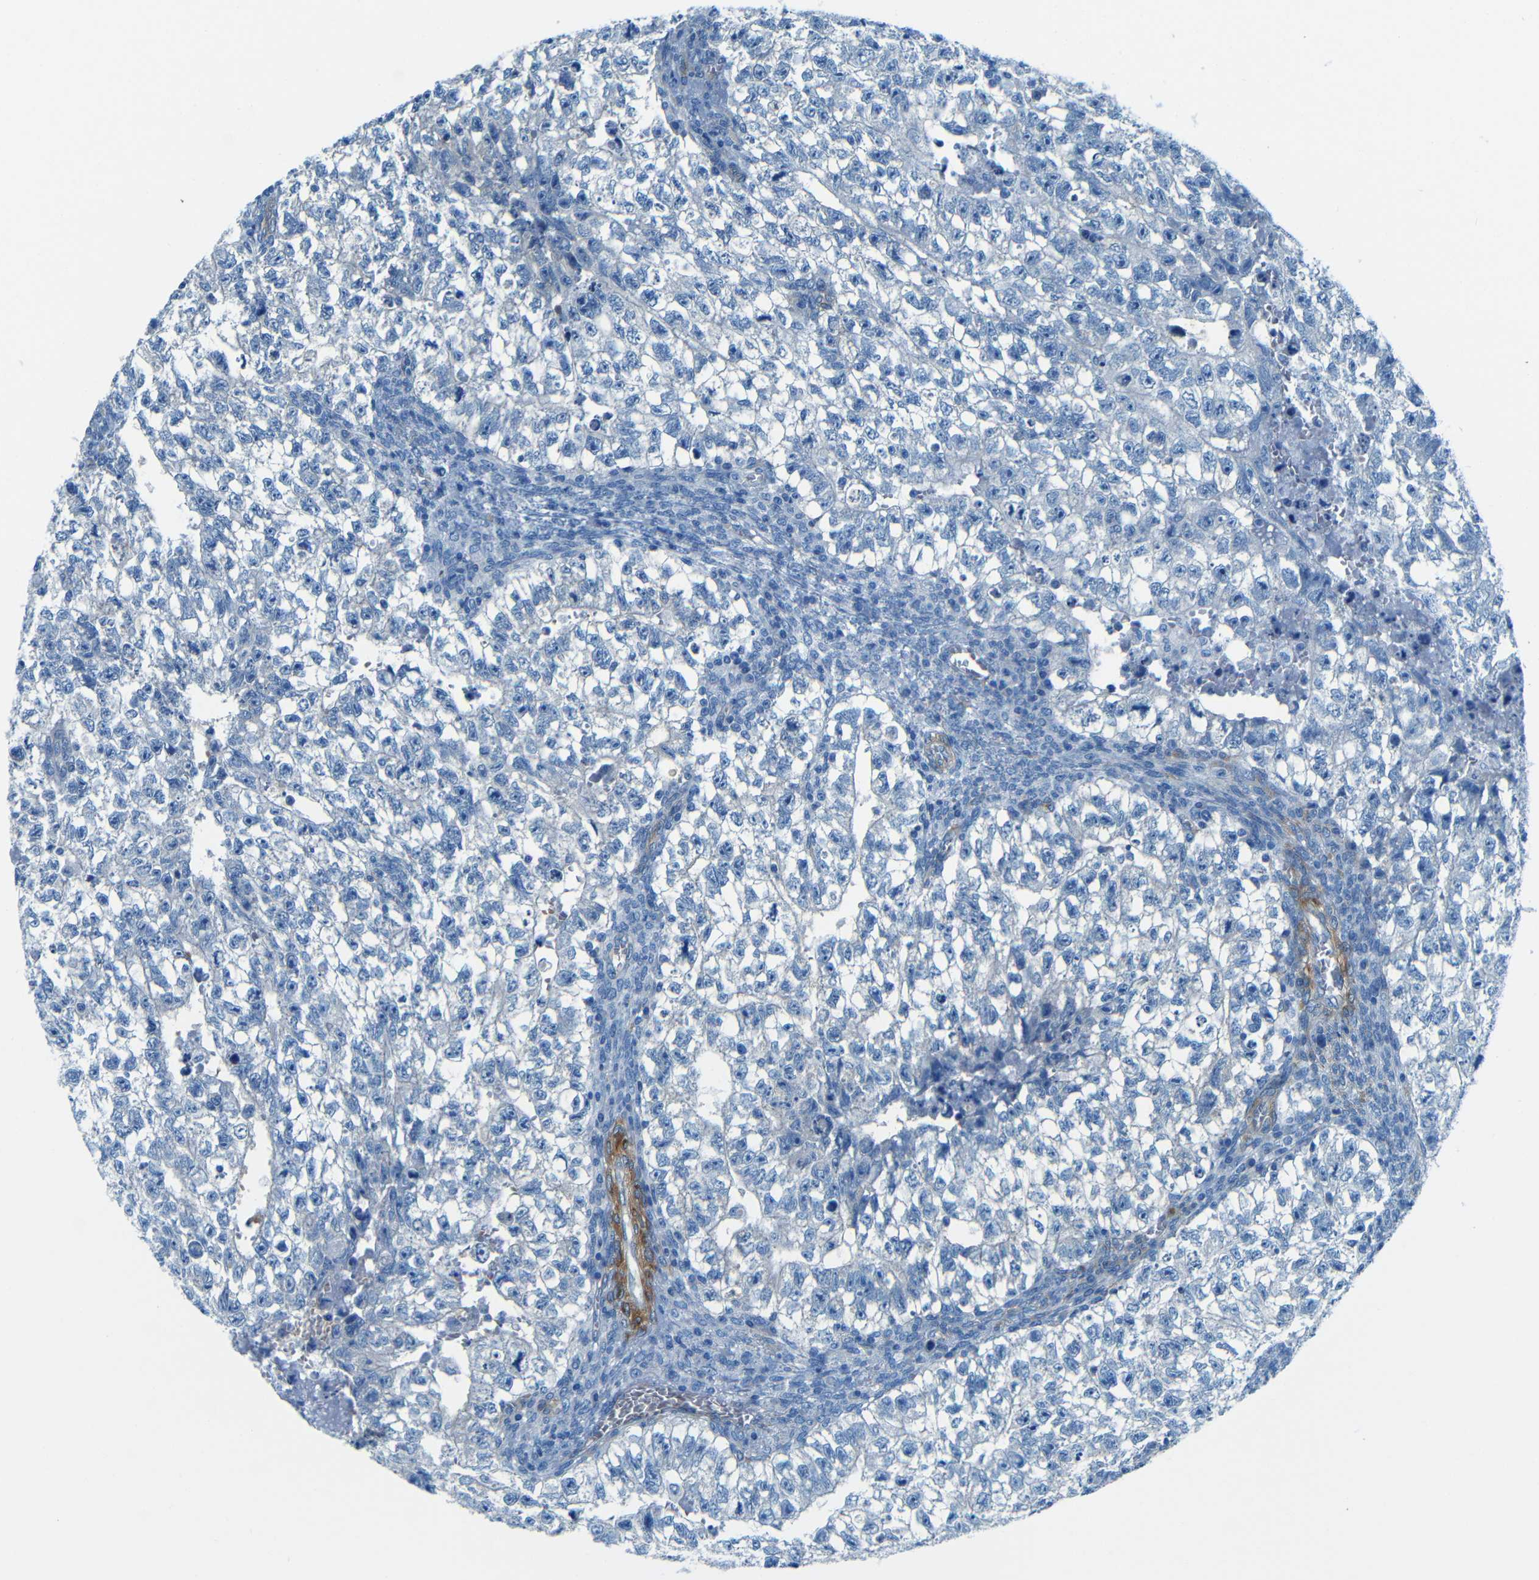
{"staining": {"intensity": "negative", "quantity": "none", "location": "none"}, "tissue": "testis cancer", "cell_type": "Tumor cells", "image_type": "cancer", "snomed": [{"axis": "morphology", "description": "Seminoma, NOS"}, {"axis": "morphology", "description": "Carcinoma, Embryonal, NOS"}, {"axis": "topography", "description": "Testis"}], "caption": "The immunohistochemistry photomicrograph has no significant positivity in tumor cells of testis cancer tissue. The staining was performed using DAB to visualize the protein expression in brown, while the nuclei were stained in blue with hematoxylin (Magnification: 20x).", "gene": "MAP2", "patient": {"sex": "male", "age": 38}}